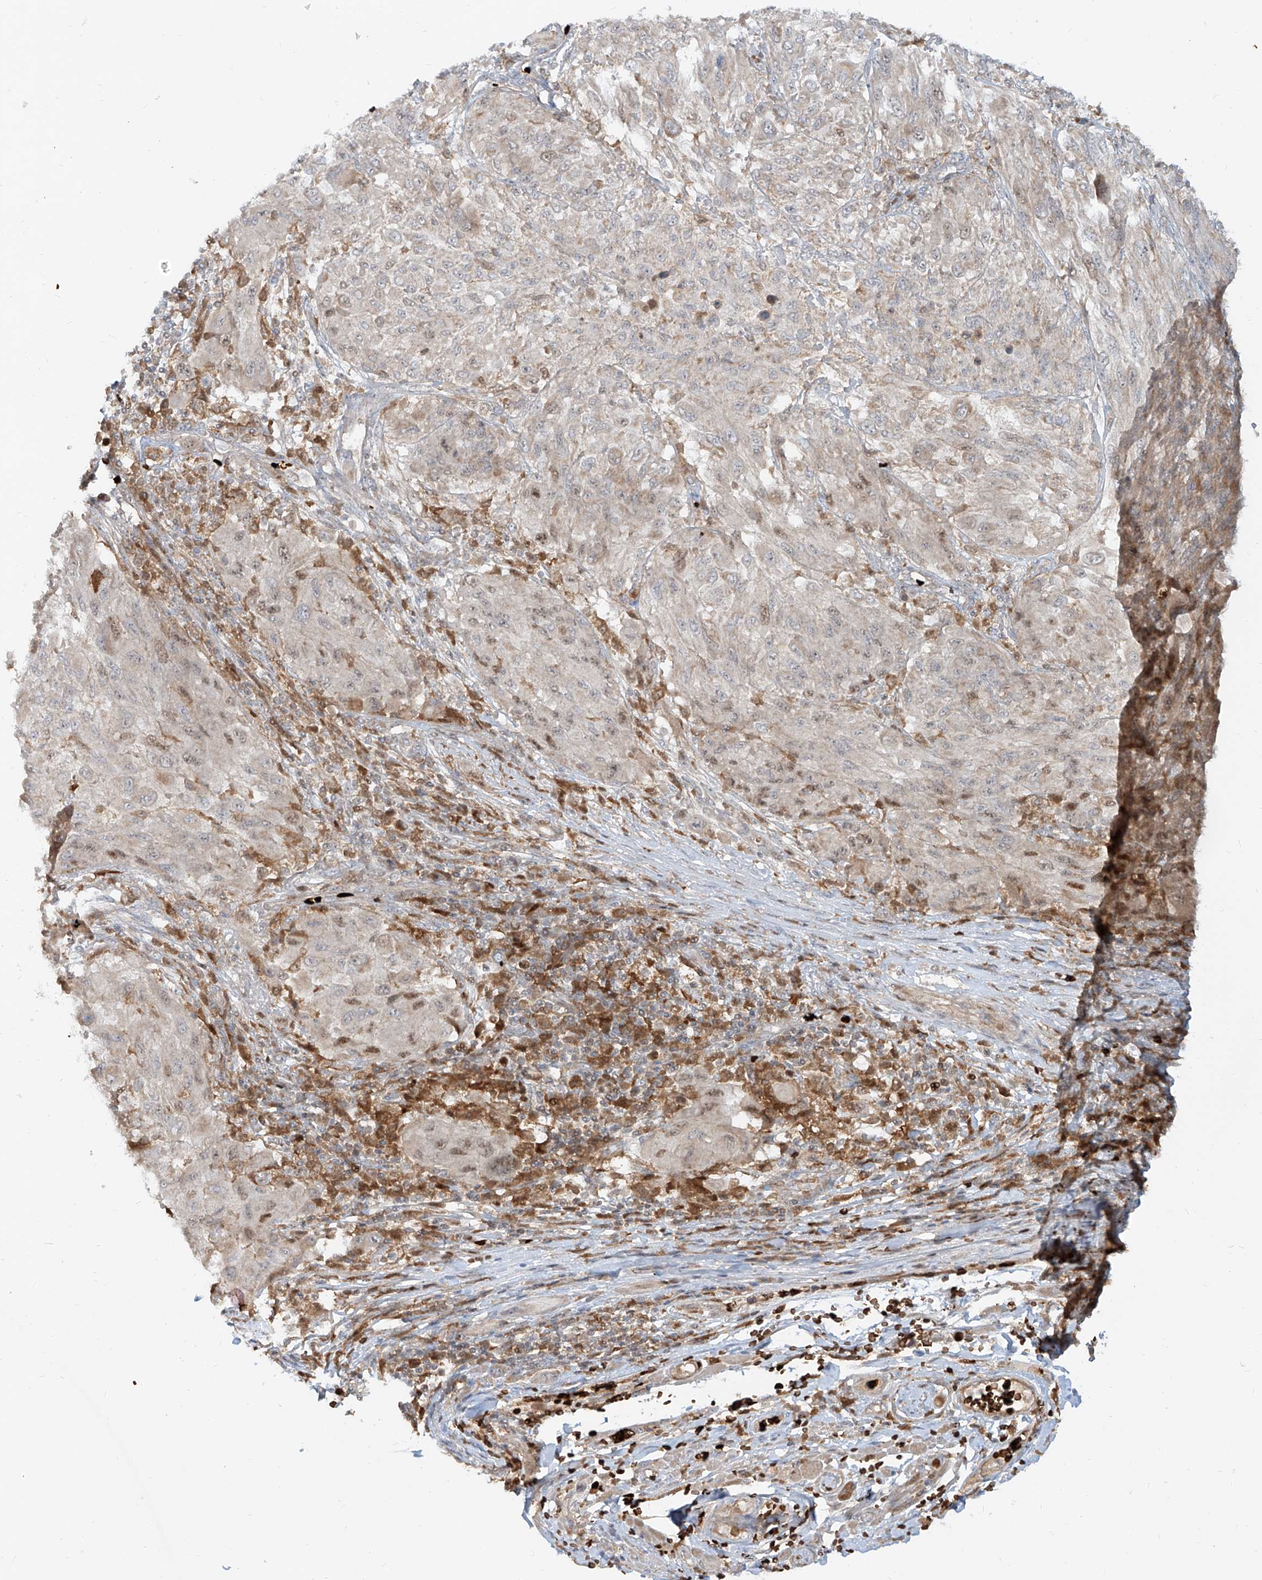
{"staining": {"intensity": "moderate", "quantity": "<25%", "location": "nuclear"}, "tissue": "melanoma", "cell_type": "Tumor cells", "image_type": "cancer", "snomed": [{"axis": "morphology", "description": "Malignant melanoma, NOS"}, {"axis": "topography", "description": "Skin"}], "caption": "Immunohistochemical staining of melanoma shows moderate nuclear protein expression in about <25% of tumor cells. The staining was performed using DAB (3,3'-diaminobenzidine) to visualize the protein expression in brown, while the nuclei were stained in blue with hematoxylin (Magnification: 20x).", "gene": "FGD2", "patient": {"sex": "female", "age": 91}}